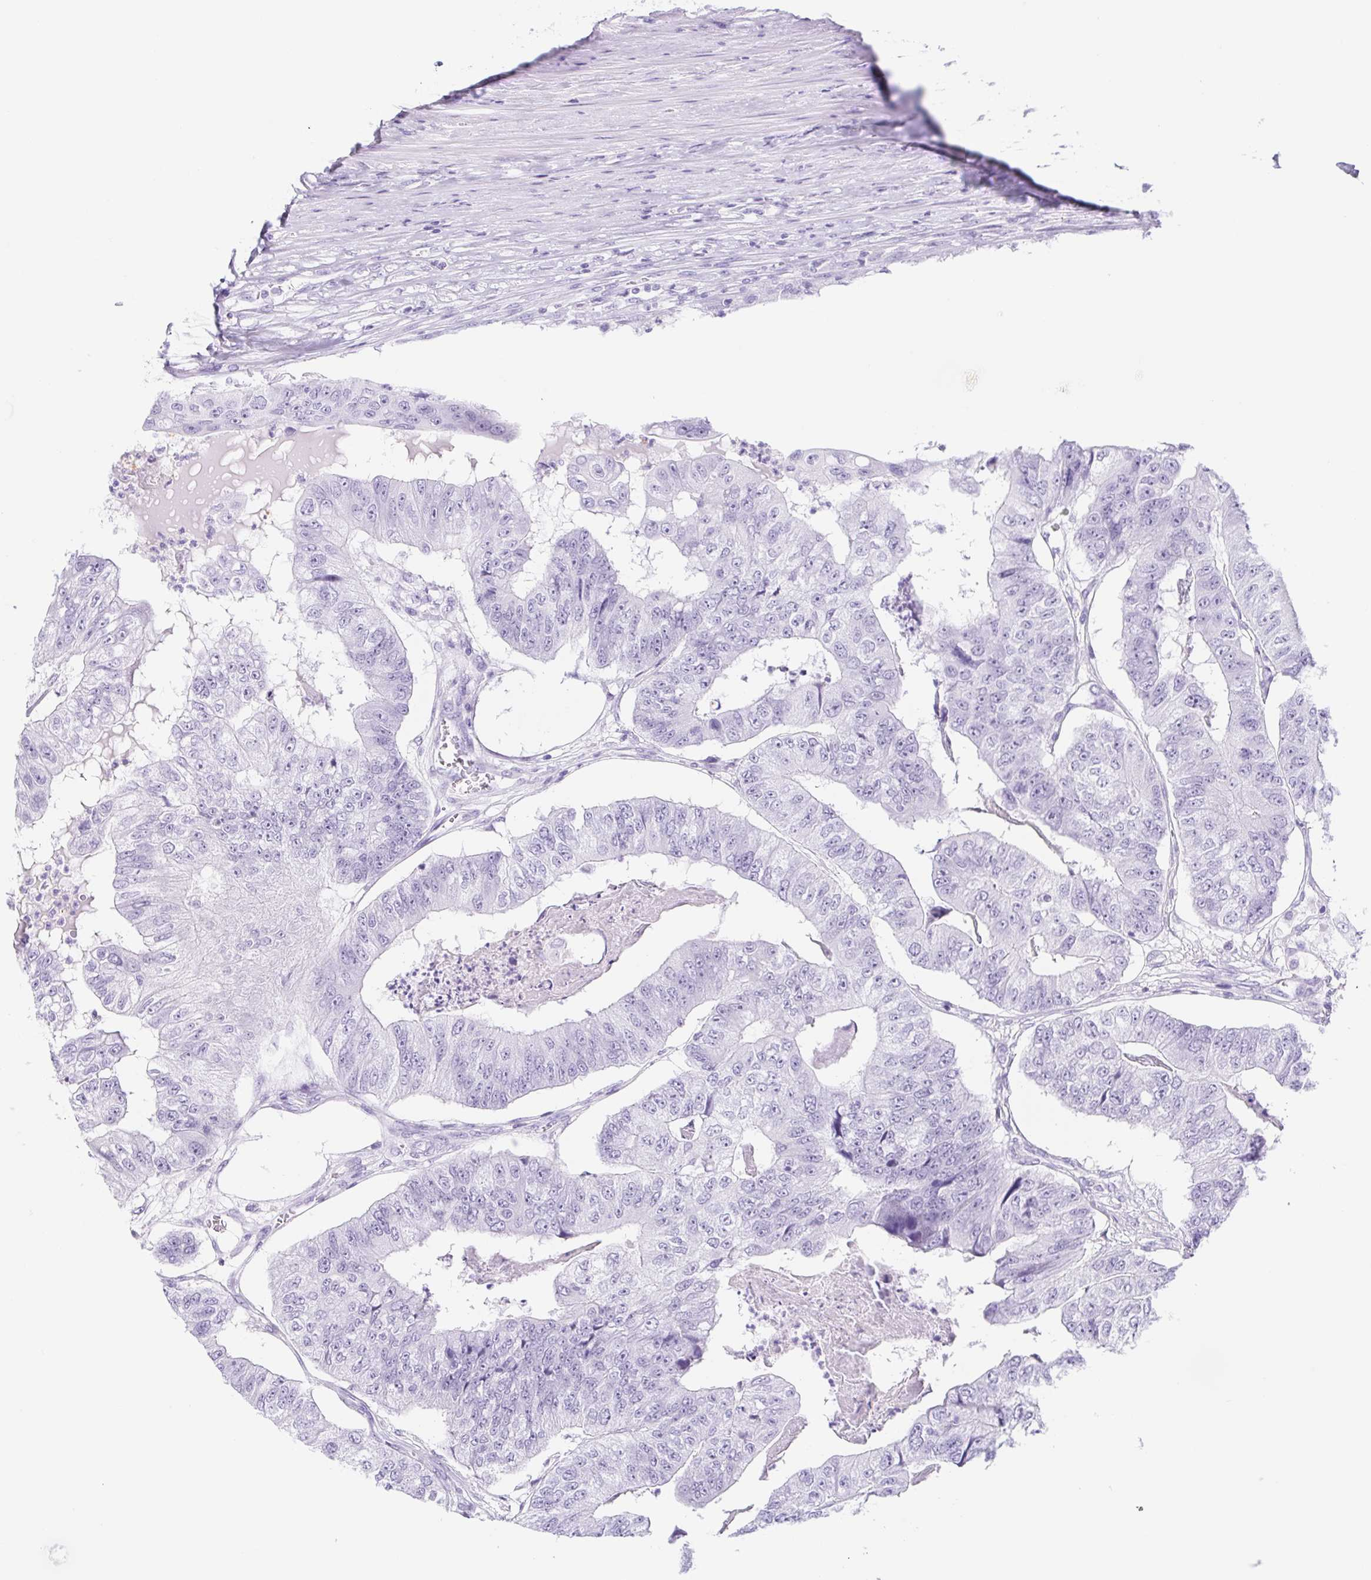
{"staining": {"intensity": "negative", "quantity": "none", "location": "none"}, "tissue": "colorectal cancer", "cell_type": "Tumor cells", "image_type": "cancer", "snomed": [{"axis": "morphology", "description": "Adenocarcinoma, NOS"}, {"axis": "topography", "description": "Colon"}], "caption": "Immunohistochemistry (IHC) of human adenocarcinoma (colorectal) shows no expression in tumor cells.", "gene": "CYP21A2", "patient": {"sex": "female", "age": 67}}